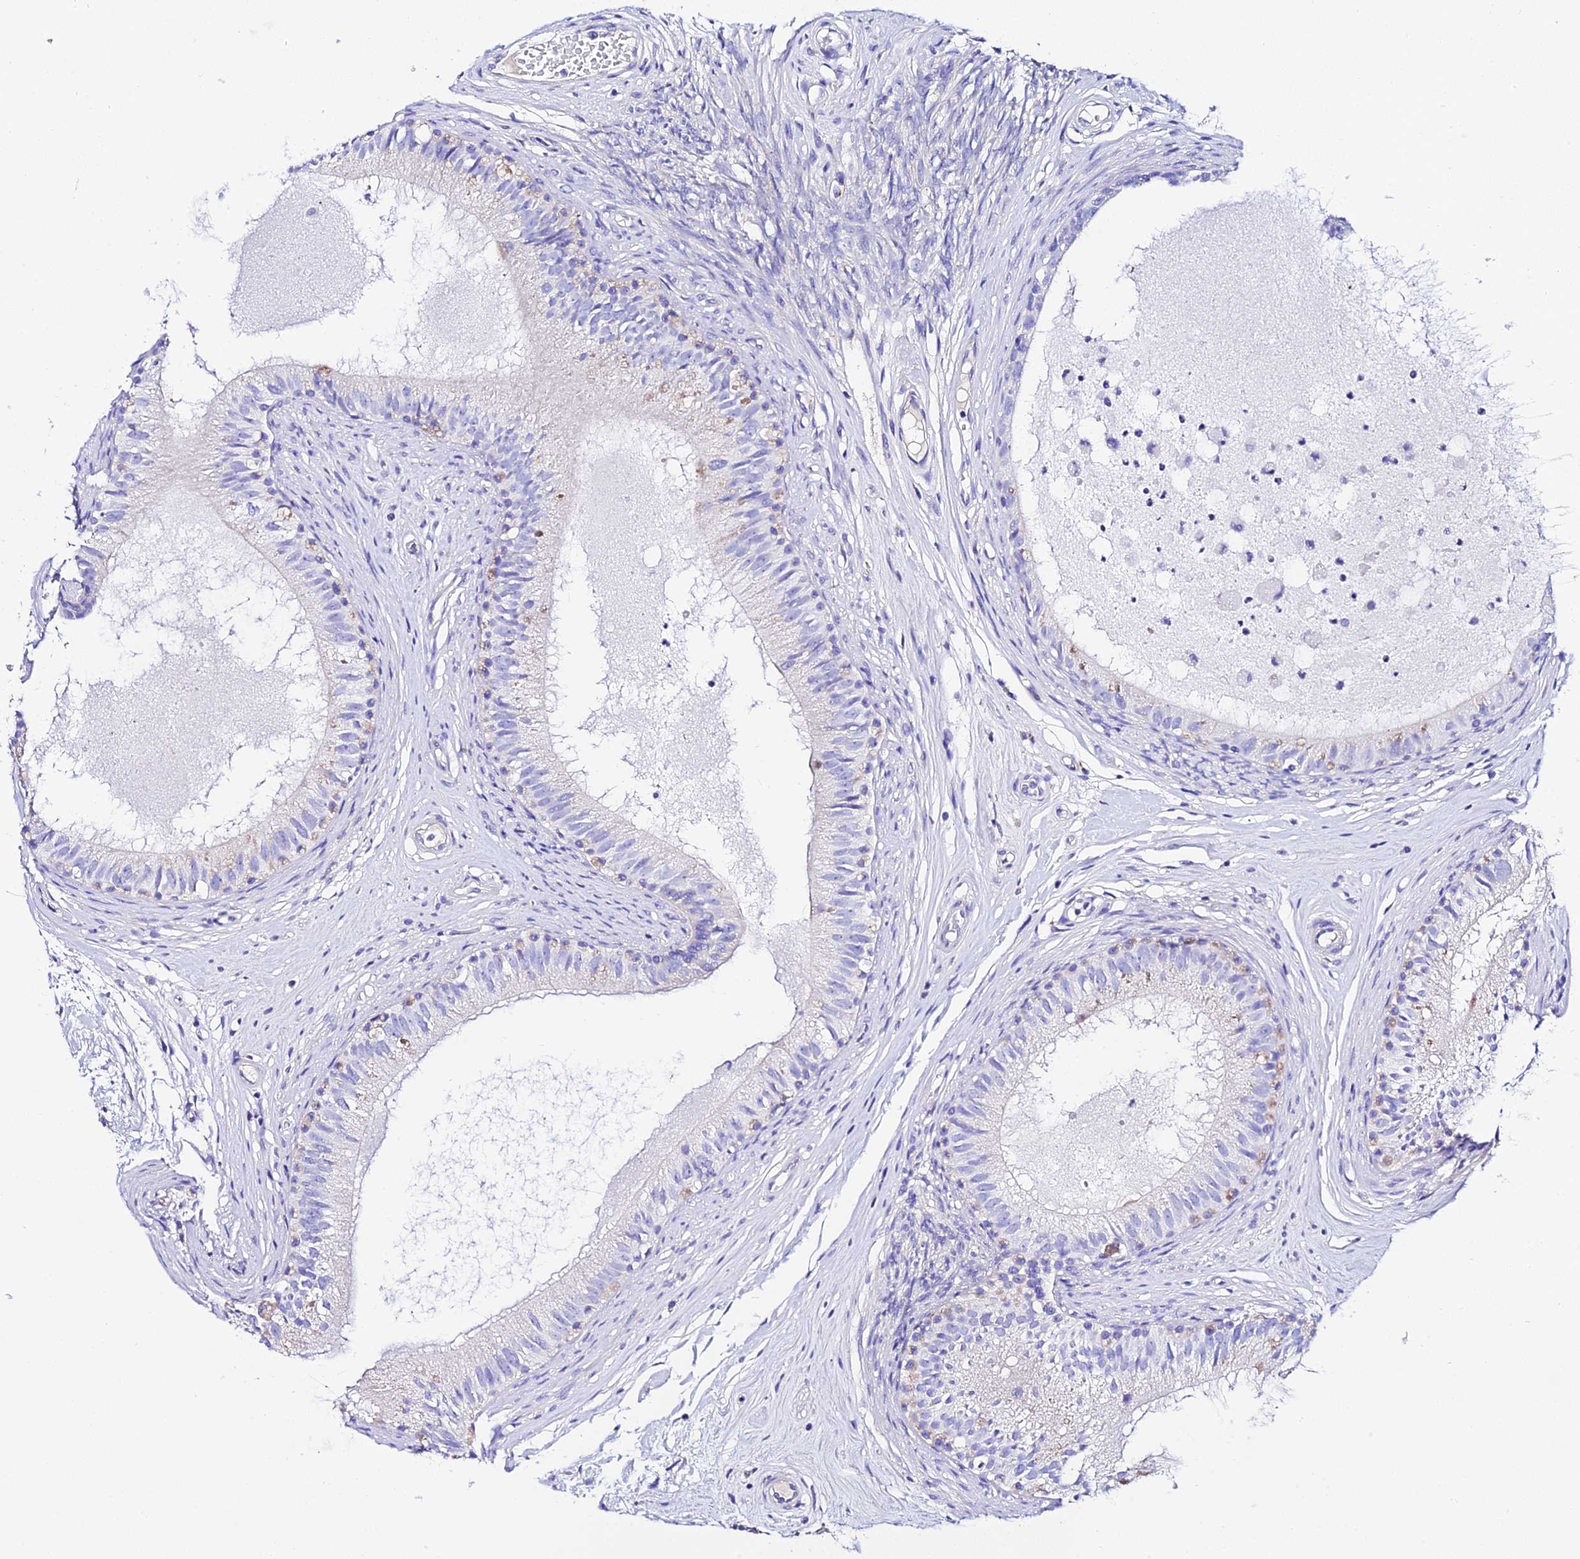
{"staining": {"intensity": "negative", "quantity": "none", "location": "none"}, "tissue": "epididymis", "cell_type": "Glandular cells", "image_type": "normal", "snomed": [{"axis": "morphology", "description": "Normal tissue, NOS"}, {"axis": "topography", "description": "Epididymis"}], "caption": "The immunohistochemistry micrograph has no significant expression in glandular cells of epididymis.", "gene": "TMEM117", "patient": {"sex": "male", "age": 74}}